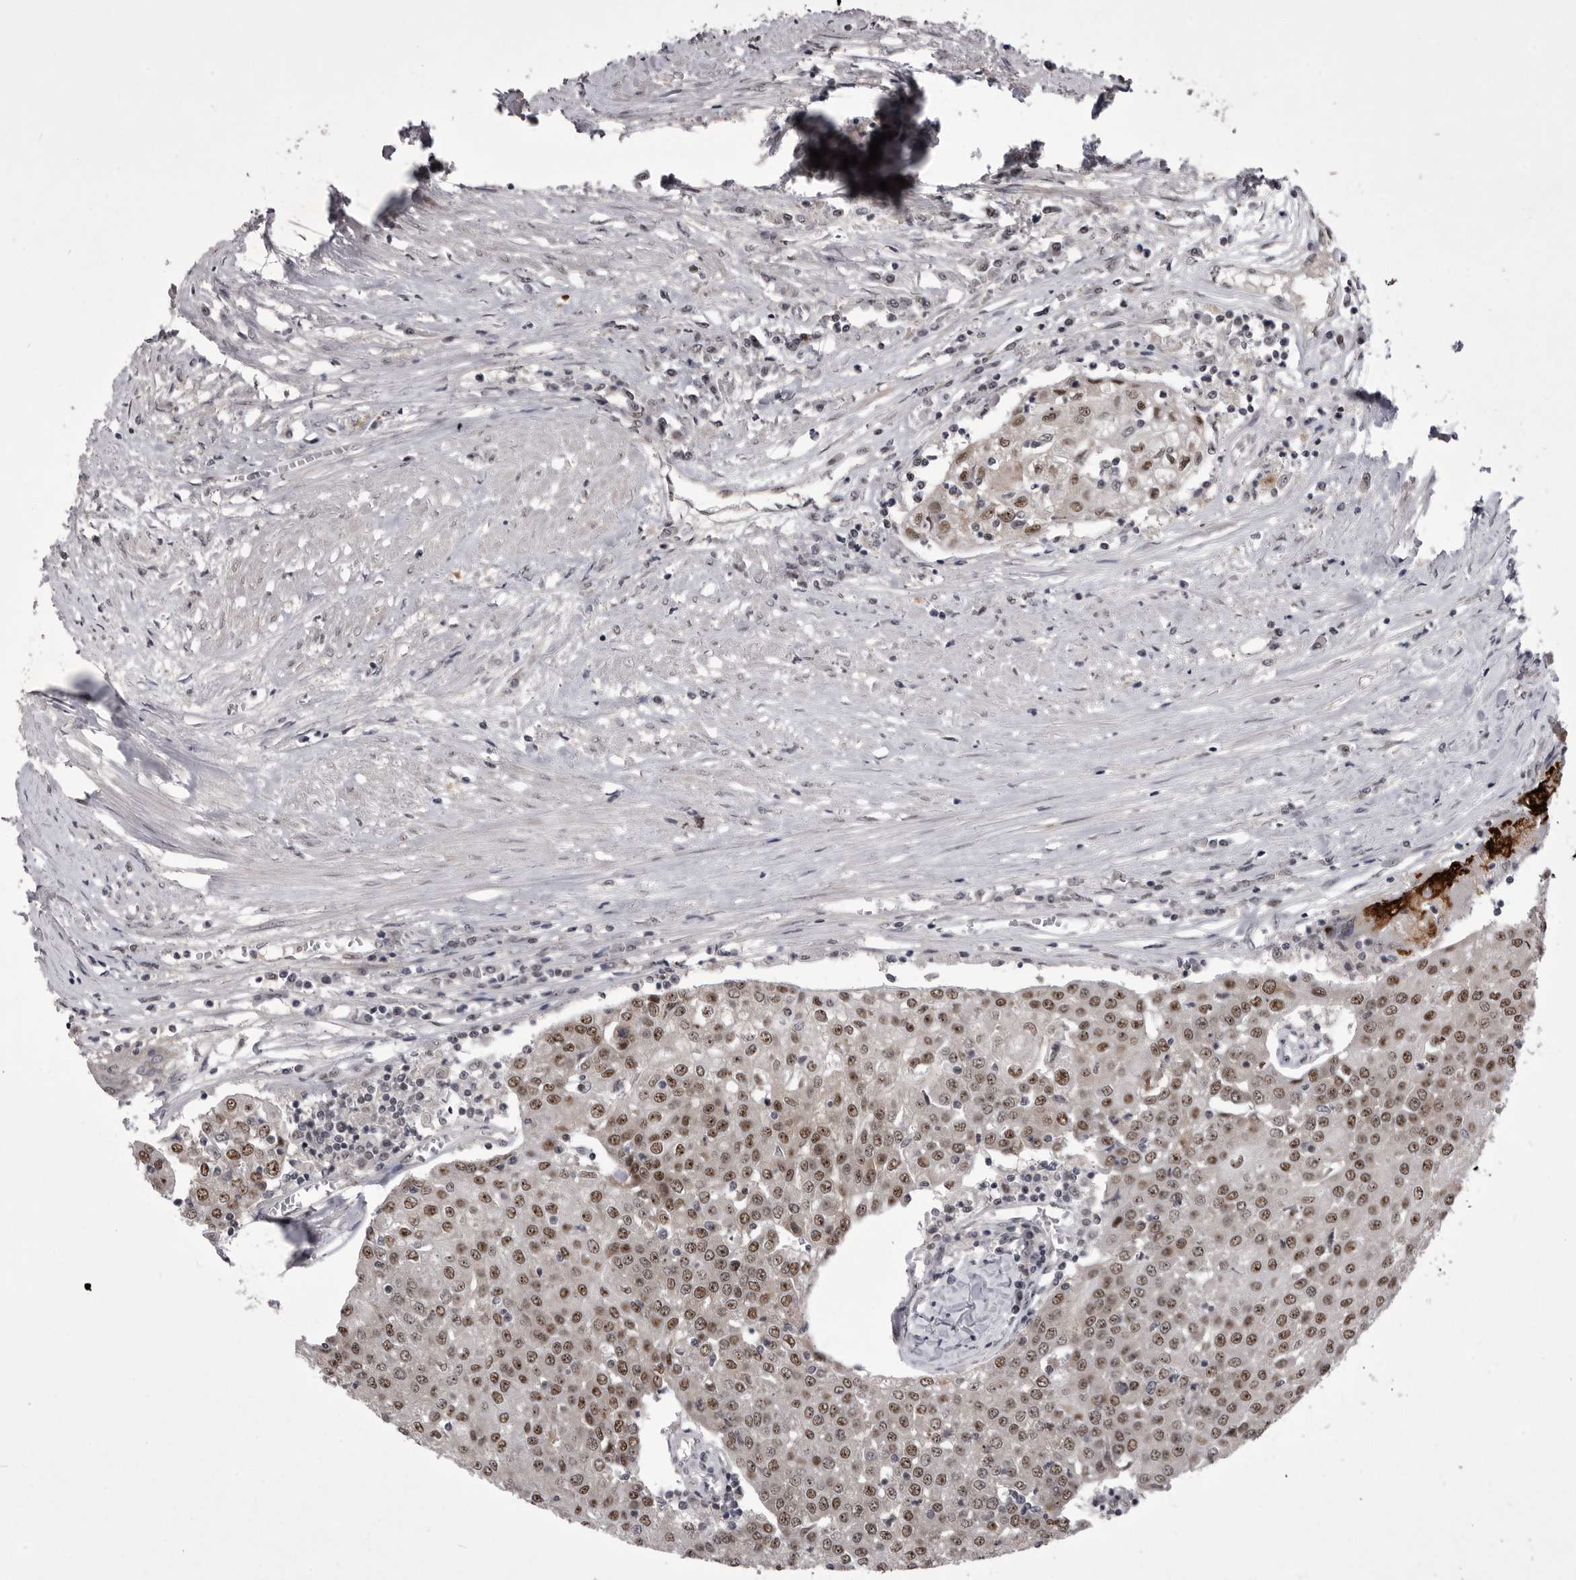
{"staining": {"intensity": "moderate", "quantity": ">75%", "location": "nuclear"}, "tissue": "urothelial cancer", "cell_type": "Tumor cells", "image_type": "cancer", "snomed": [{"axis": "morphology", "description": "Urothelial carcinoma, High grade"}, {"axis": "topography", "description": "Urinary bladder"}], "caption": "High-power microscopy captured an IHC photomicrograph of urothelial cancer, revealing moderate nuclear positivity in about >75% of tumor cells.", "gene": "PRPF3", "patient": {"sex": "female", "age": 85}}